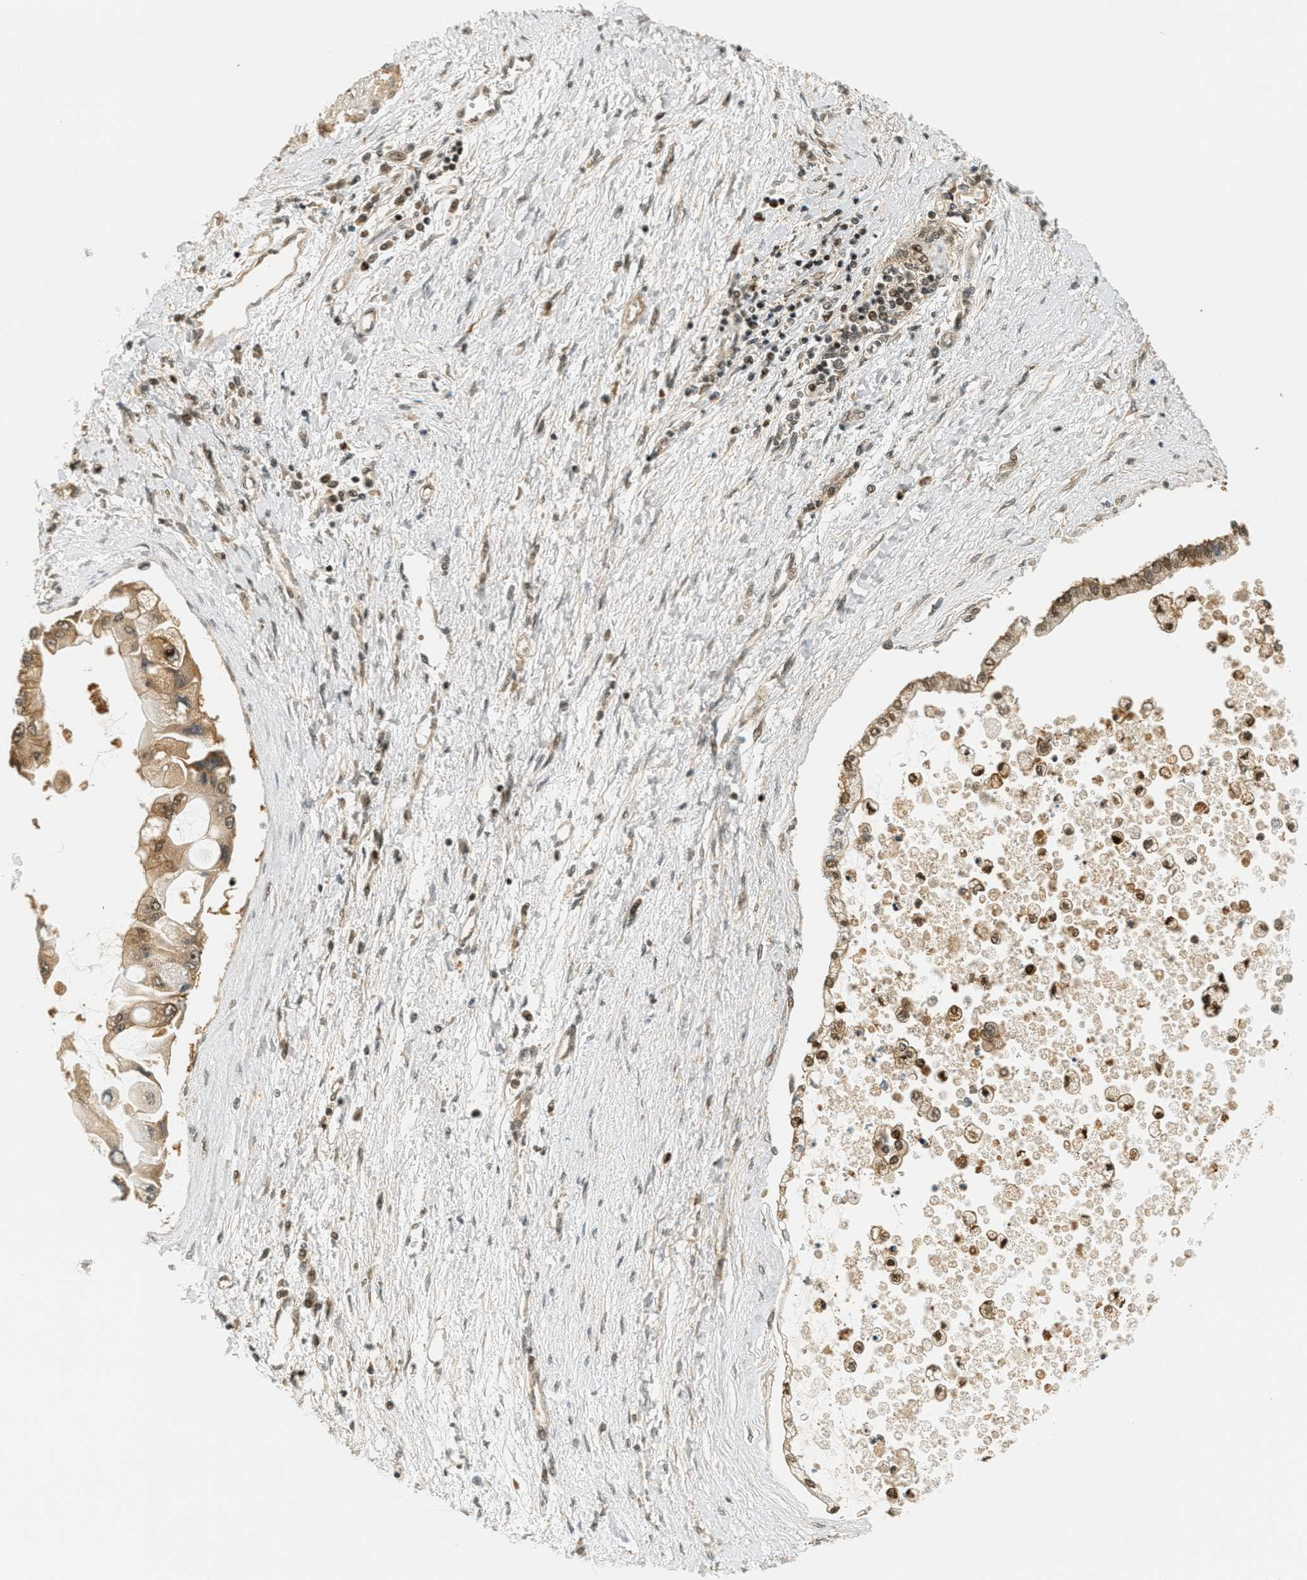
{"staining": {"intensity": "moderate", "quantity": ">75%", "location": "cytoplasmic/membranous,nuclear"}, "tissue": "liver cancer", "cell_type": "Tumor cells", "image_type": "cancer", "snomed": [{"axis": "morphology", "description": "Cholangiocarcinoma"}, {"axis": "topography", "description": "Liver"}], "caption": "Tumor cells reveal medium levels of moderate cytoplasmic/membranous and nuclear positivity in approximately >75% of cells in liver cancer.", "gene": "FOXM1", "patient": {"sex": "male", "age": 50}}